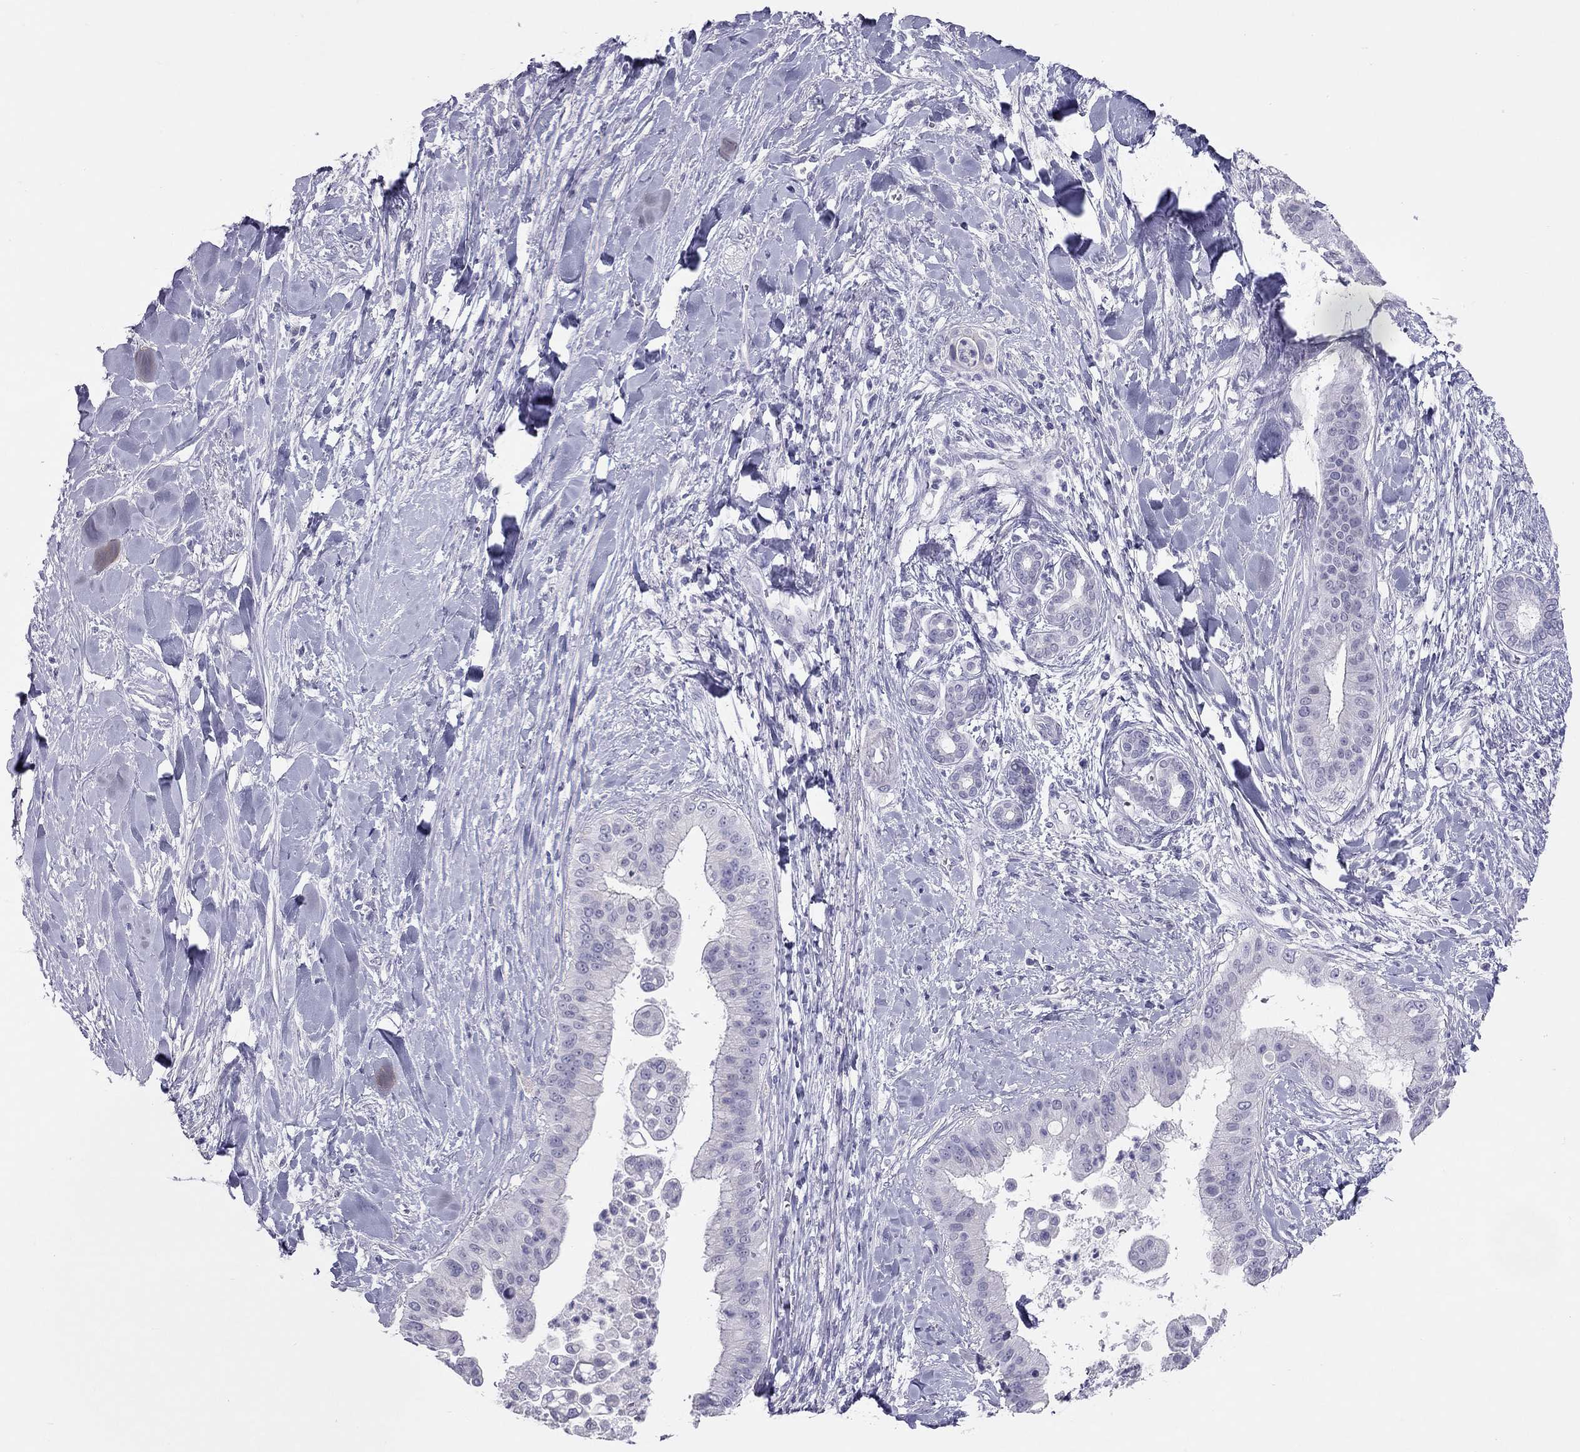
{"staining": {"intensity": "negative", "quantity": "none", "location": "none"}, "tissue": "liver cancer", "cell_type": "Tumor cells", "image_type": "cancer", "snomed": [{"axis": "morphology", "description": "Cholangiocarcinoma"}, {"axis": "topography", "description": "Liver"}], "caption": "There is no significant expression in tumor cells of liver cholangiocarcinoma.", "gene": "SPATA12", "patient": {"sex": "female", "age": 54}}